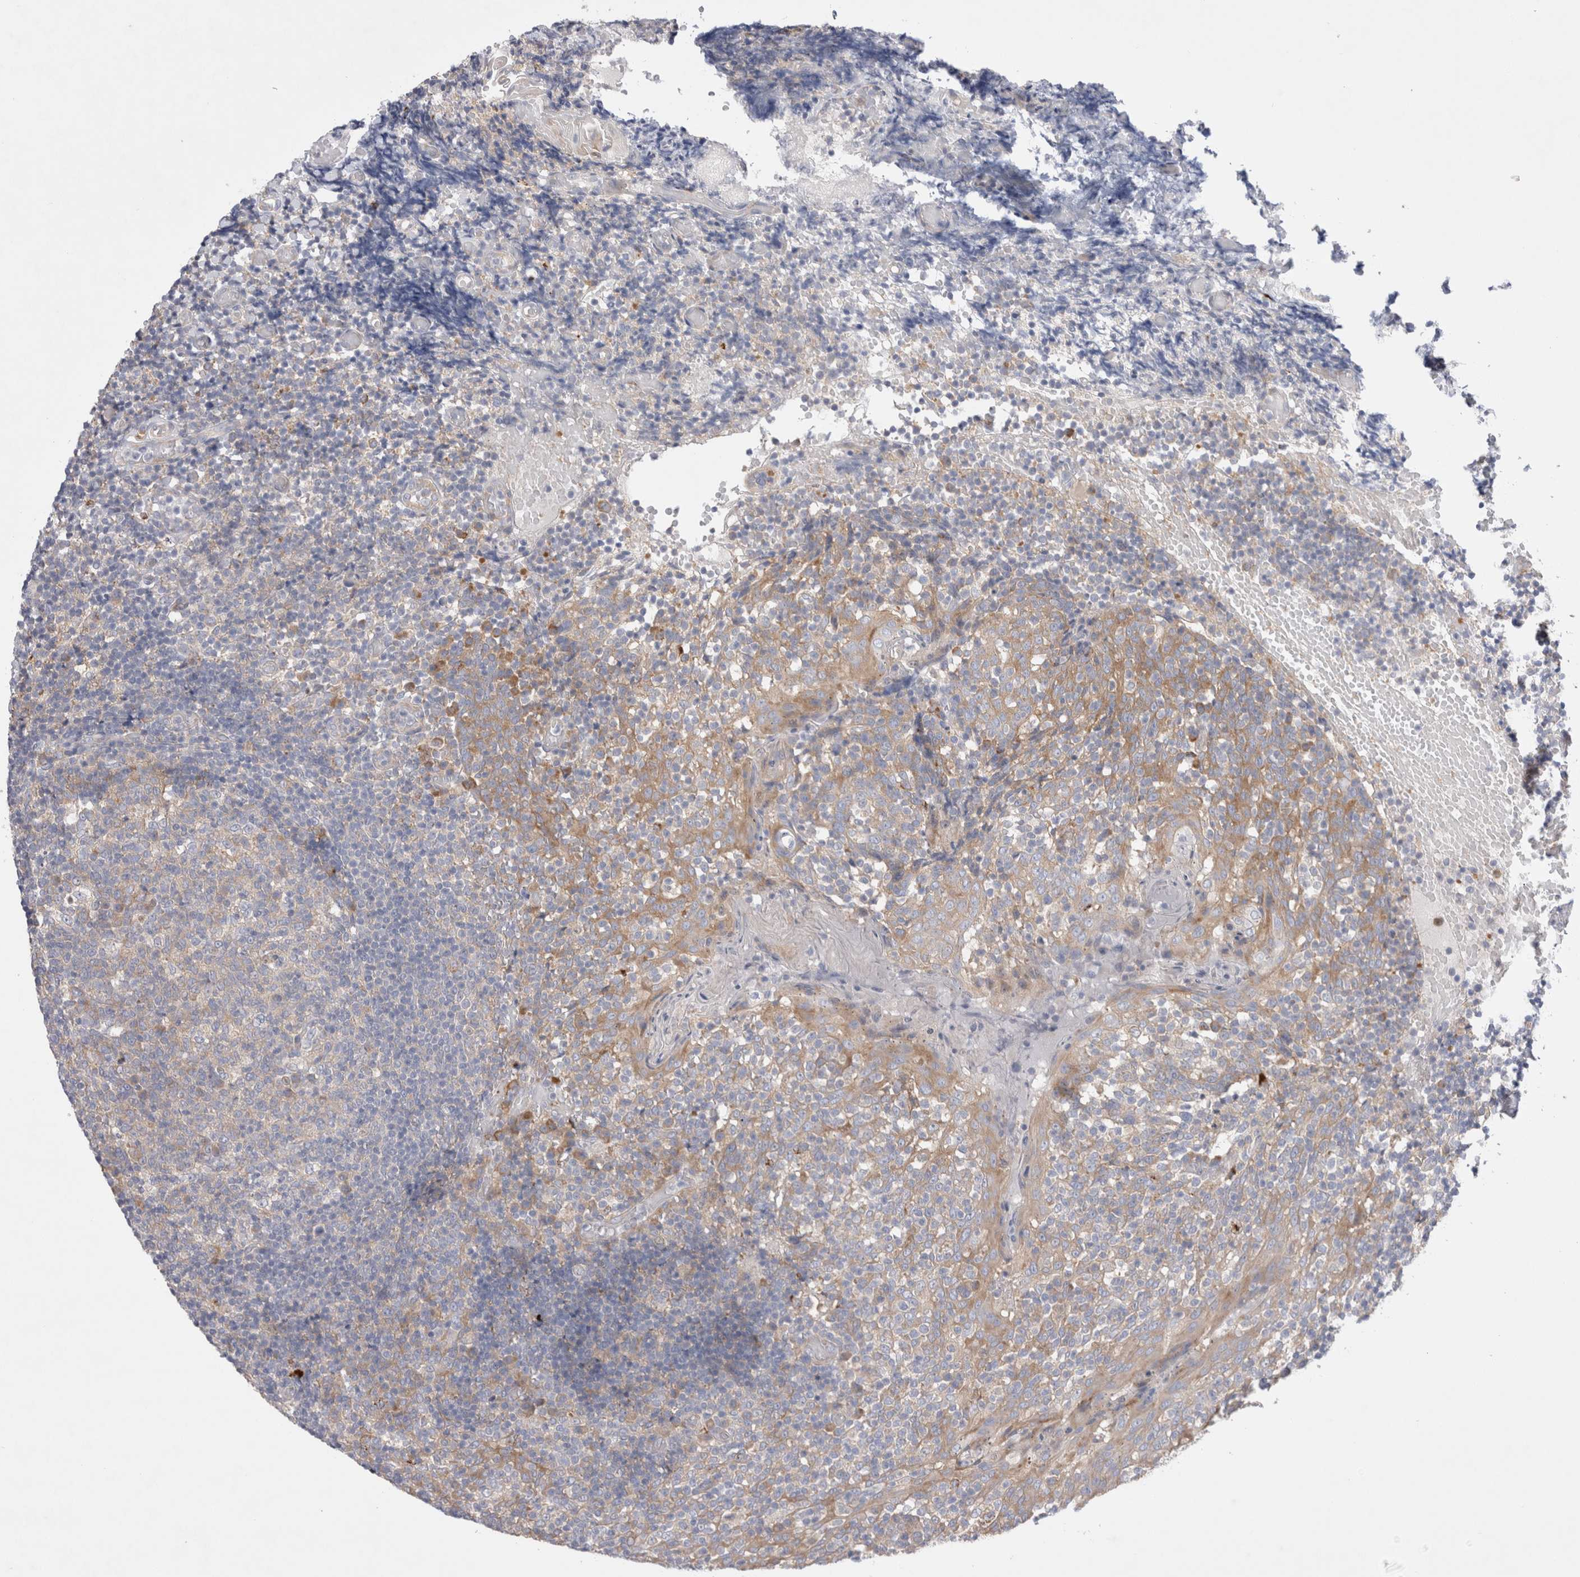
{"staining": {"intensity": "weak", "quantity": "<25%", "location": "cytoplasmic/membranous"}, "tissue": "tonsil", "cell_type": "Germinal center cells", "image_type": "normal", "snomed": [{"axis": "morphology", "description": "Normal tissue, NOS"}, {"axis": "topography", "description": "Tonsil"}], "caption": "The histopathology image exhibits no staining of germinal center cells in unremarkable tonsil.", "gene": "RBM12B", "patient": {"sex": "female", "age": 19}}